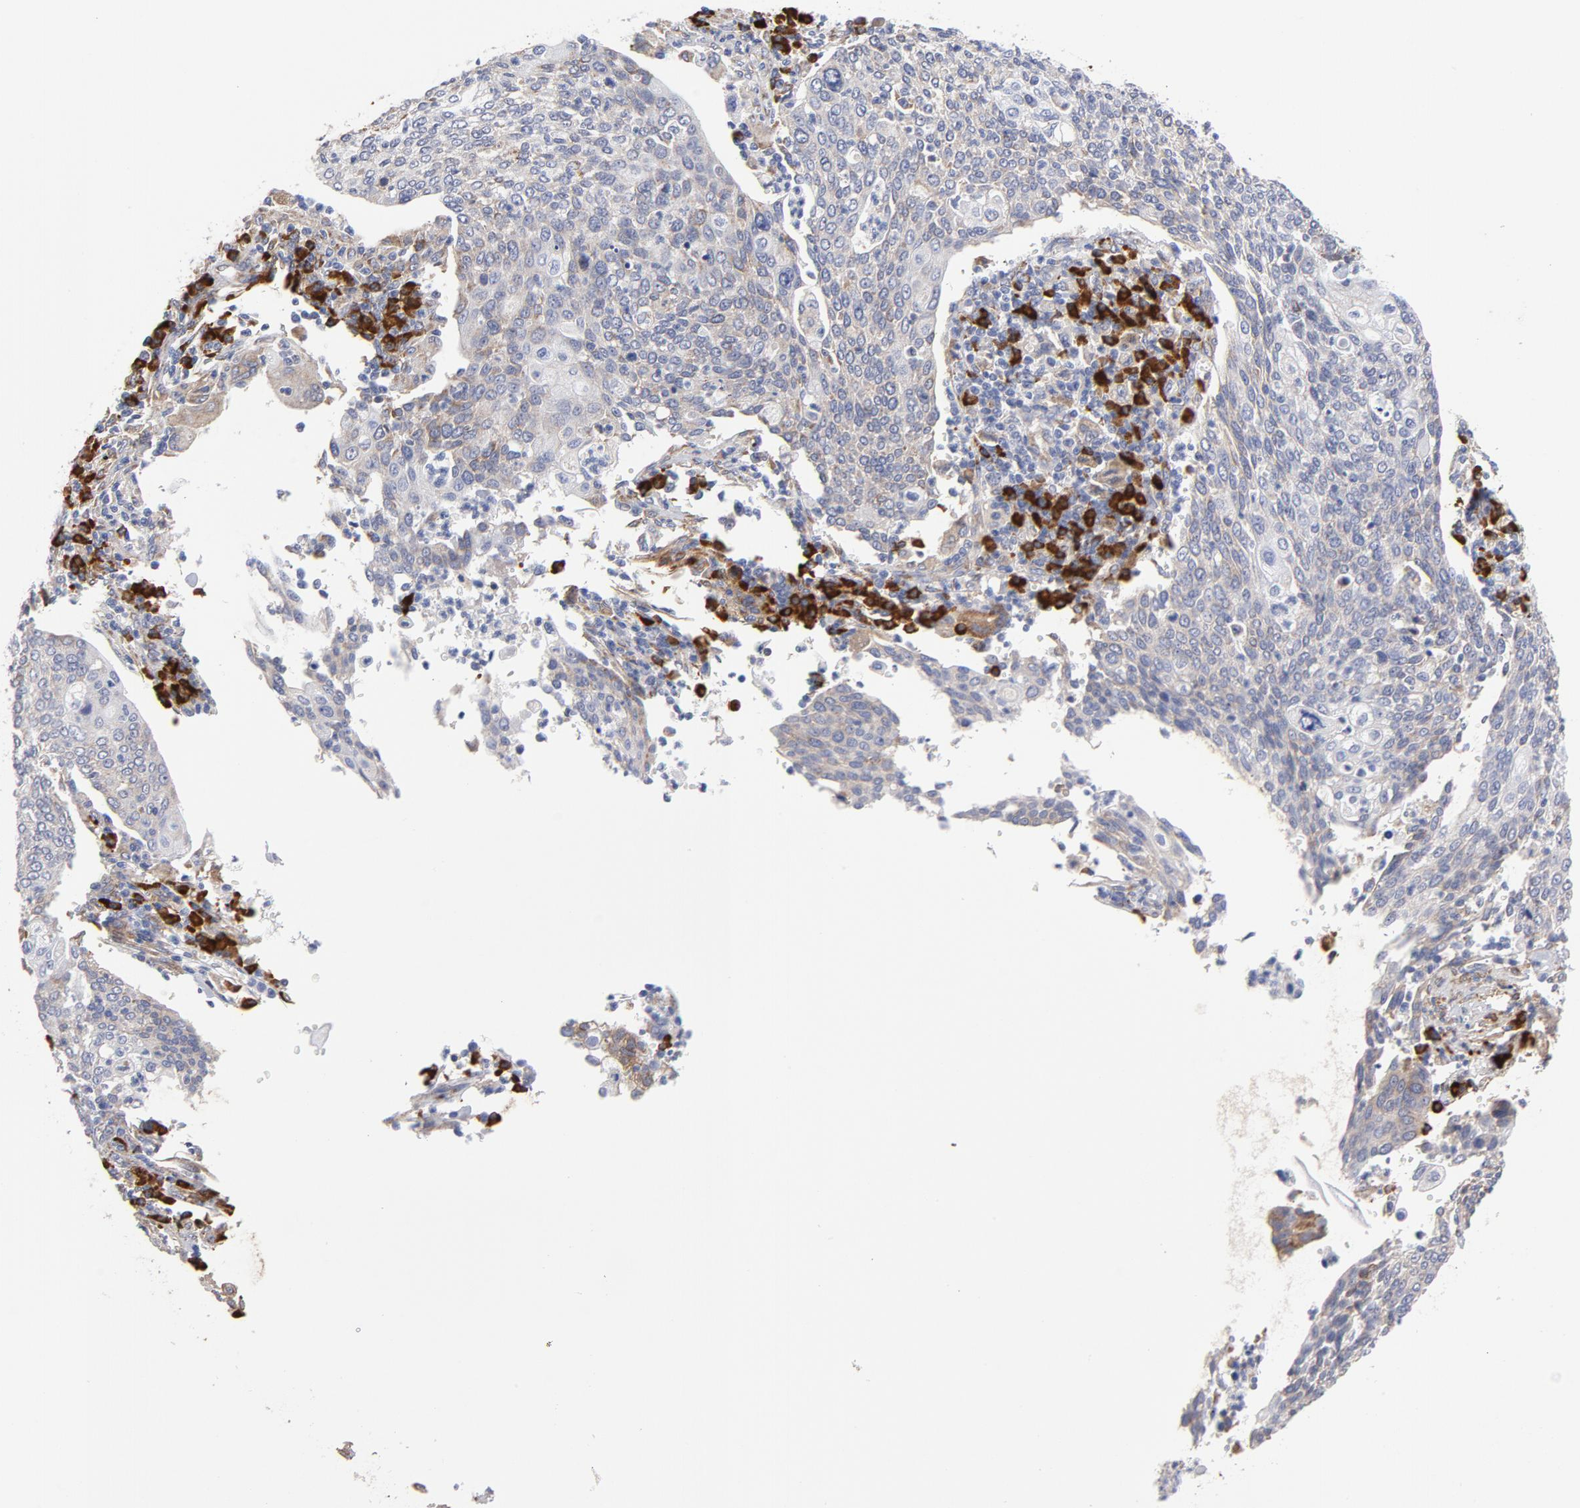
{"staining": {"intensity": "weak", "quantity": "<25%", "location": "cytoplasmic/membranous"}, "tissue": "cervical cancer", "cell_type": "Tumor cells", "image_type": "cancer", "snomed": [{"axis": "morphology", "description": "Squamous cell carcinoma, NOS"}, {"axis": "topography", "description": "Cervix"}], "caption": "Squamous cell carcinoma (cervical) was stained to show a protein in brown. There is no significant staining in tumor cells. (DAB immunohistochemistry visualized using brightfield microscopy, high magnification).", "gene": "RAPGEF3", "patient": {"sex": "female", "age": 40}}